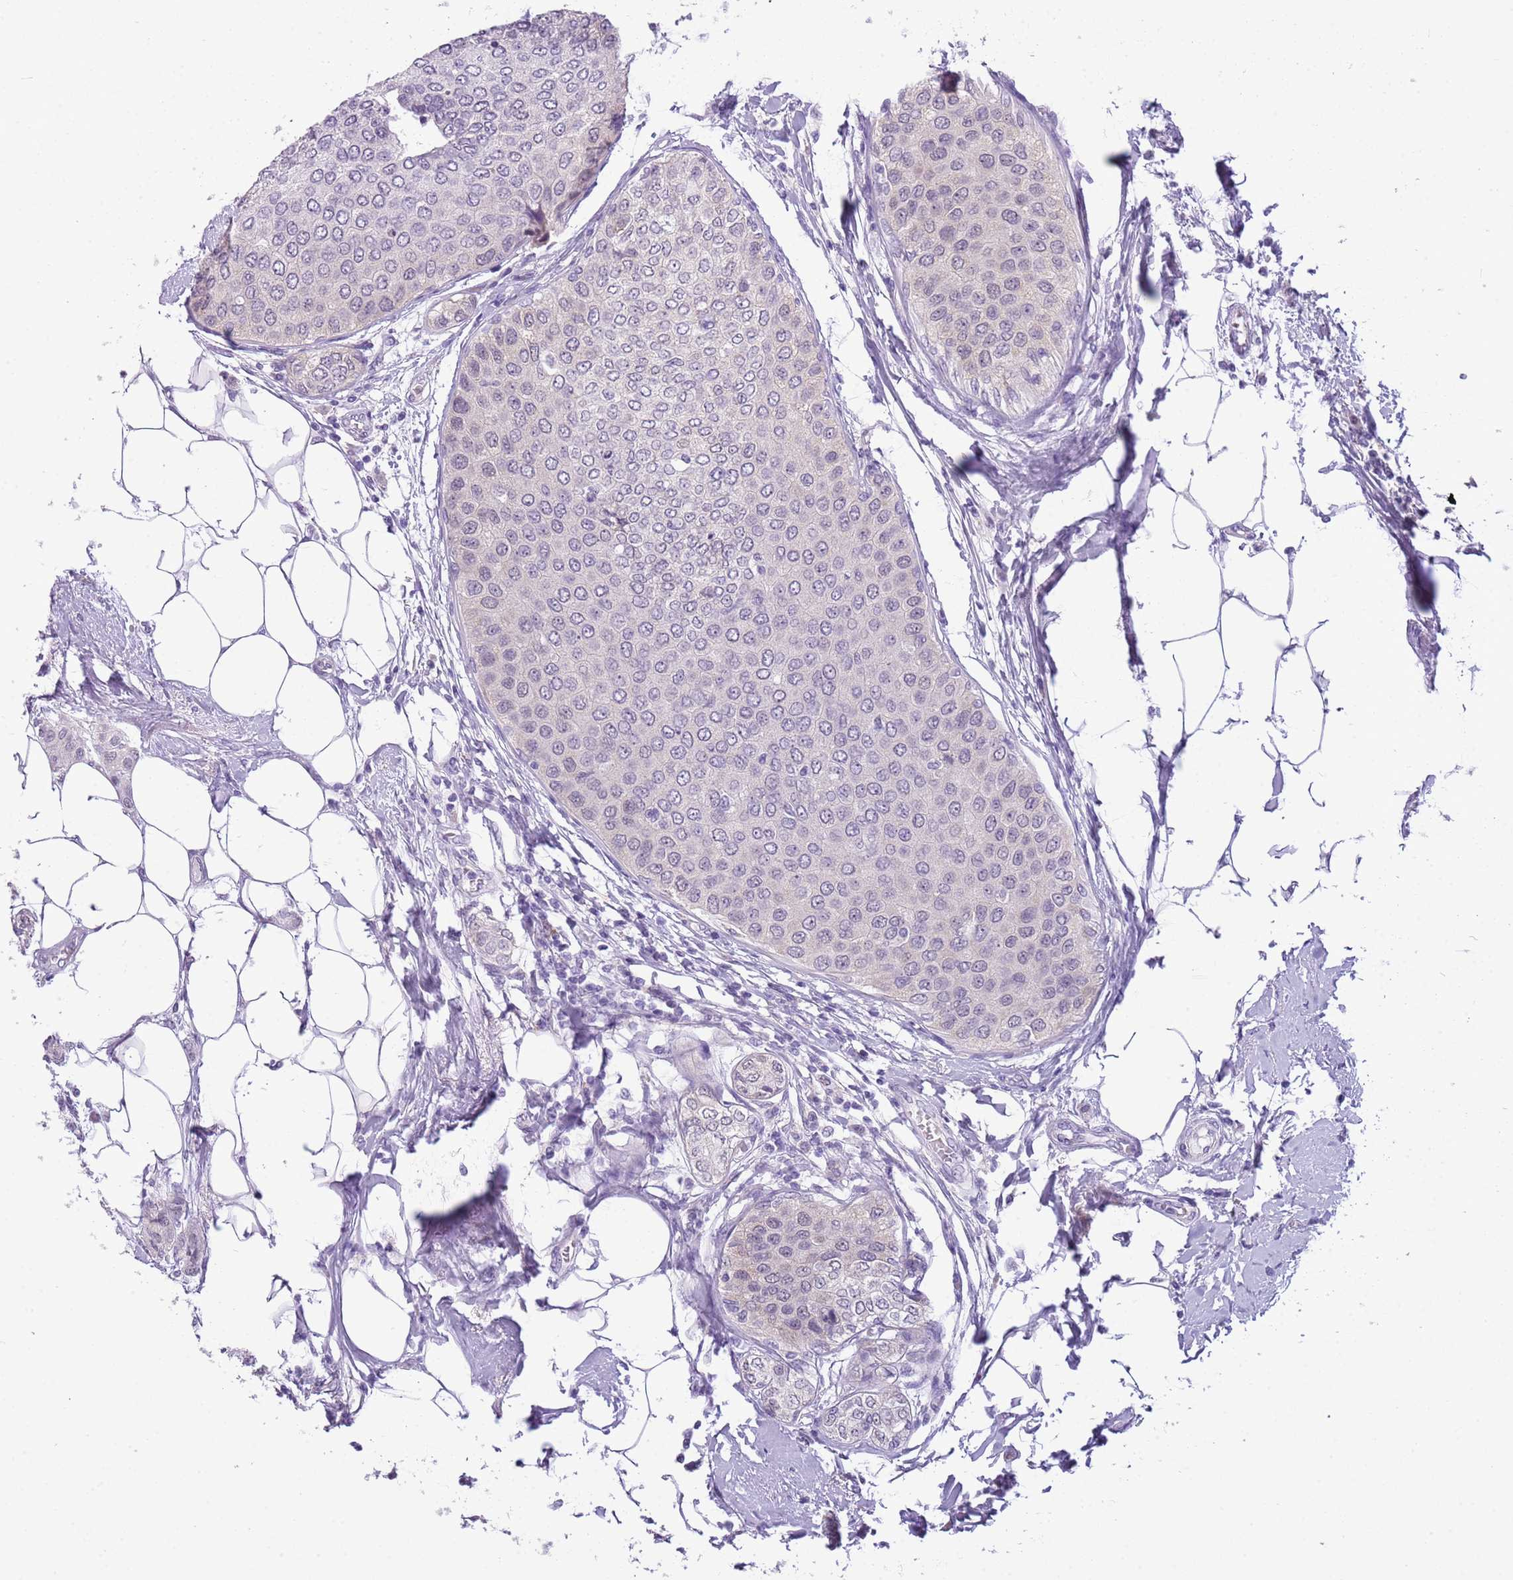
{"staining": {"intensity": "negative", "quantity": "none", "location": "none"}, "tissue": "breast cancer", "cell_type": "Tumor cells", "image_type": "cancer", "snomed": [{"axis": "morphology", "description": "Duct carcinoma"}, {"axis": "topography", "description": "Breast"}], "caption": "Tumor cells show no significant protein staining in breast cancer.", "gene": "FAM120C", "patient": {"sex": "female", "age": 72}}